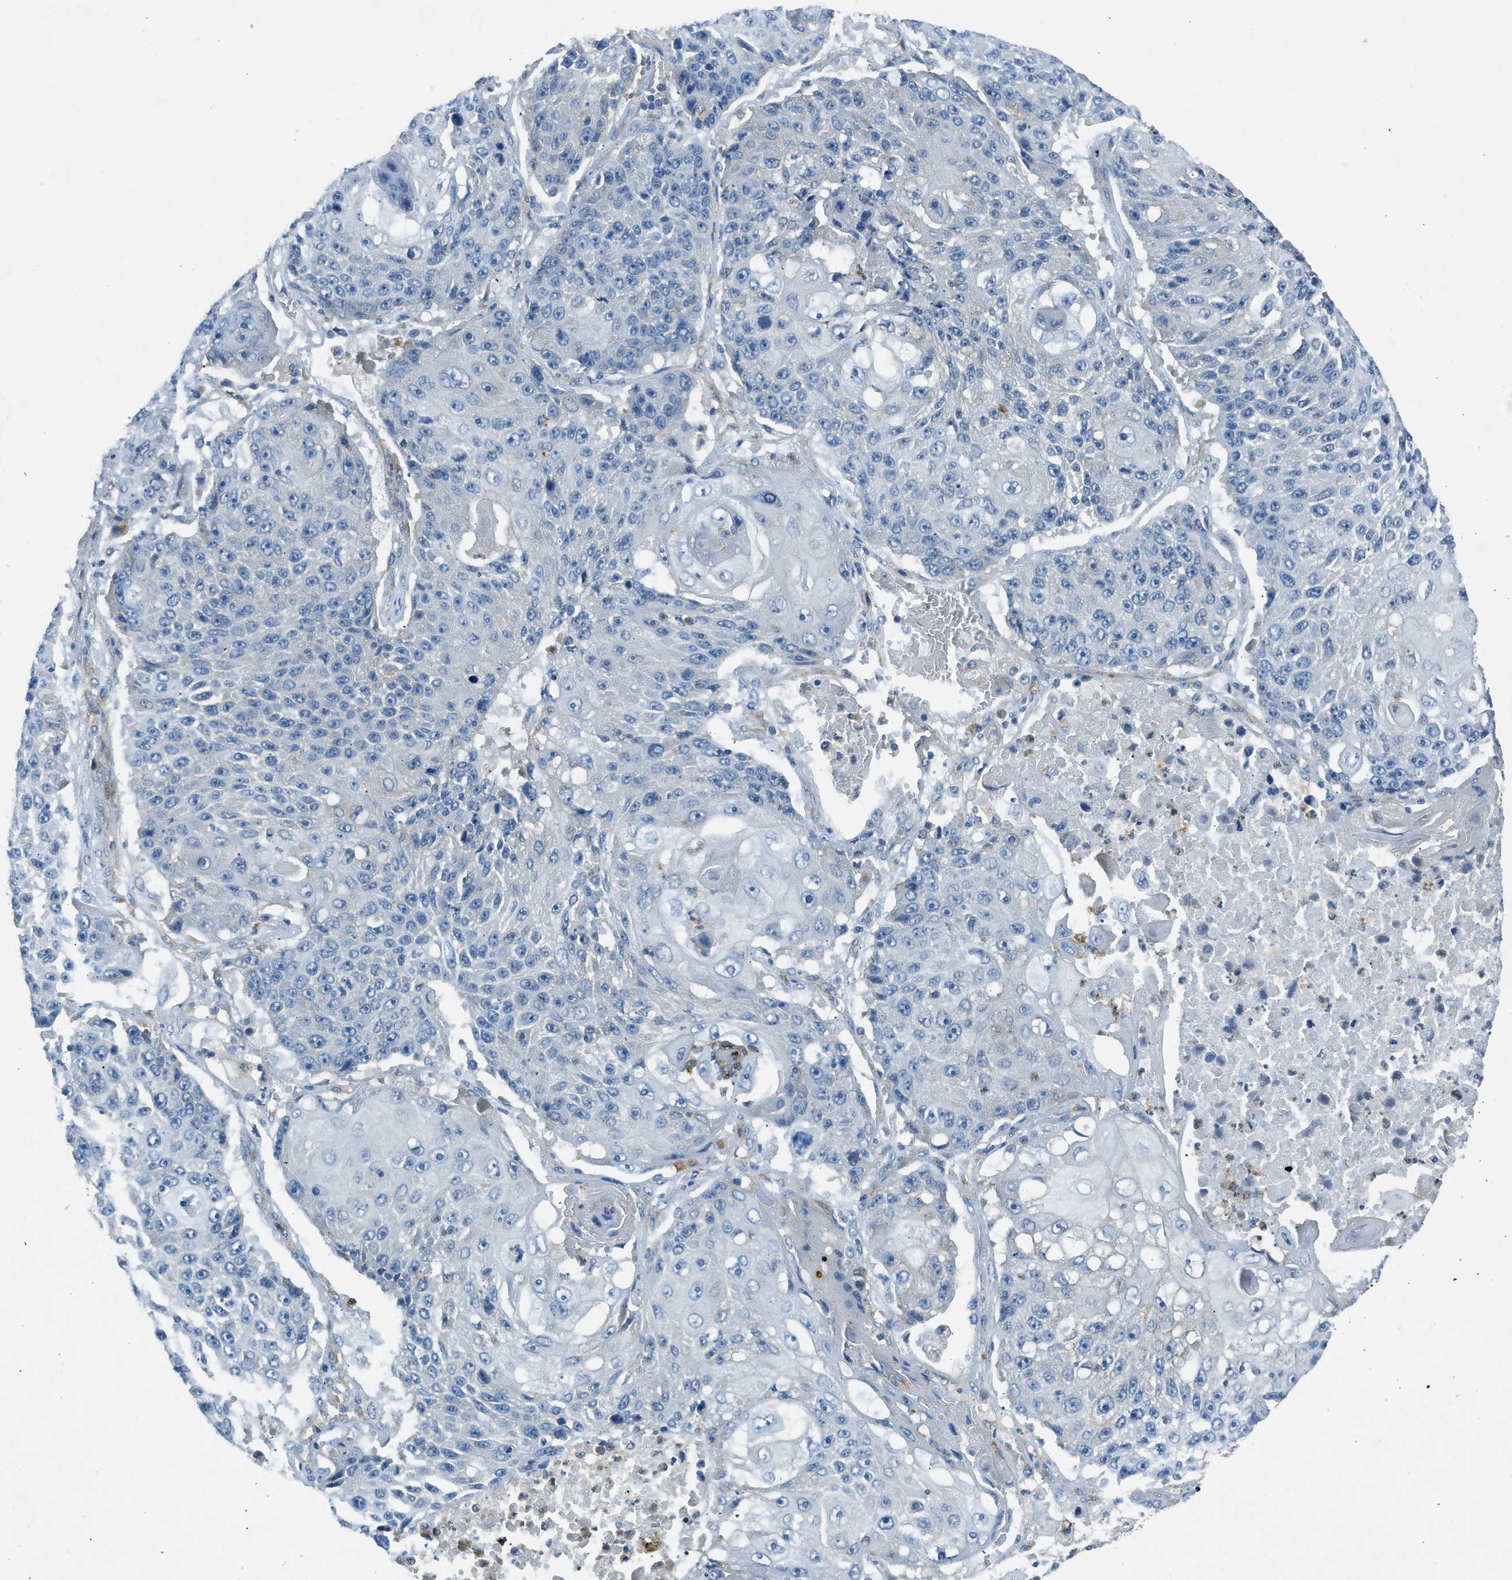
{"staining": {"intensity": "negative", "quantity": "none", "location": "none"}, "tissue": "lung cancer", "cell_type": "Tumor cells", "image_type": "cancer", "snomed": [{"axis": "morphology", "description": "Squamous cell carcinoma, NOS"}, {"axis": "topography", "description": "Lung"}], "caption": "The image displays no significant staining in tumor cells of lung cancer.", "gene": "BMP1", "patient": {"sex": "male", "age": 61}}